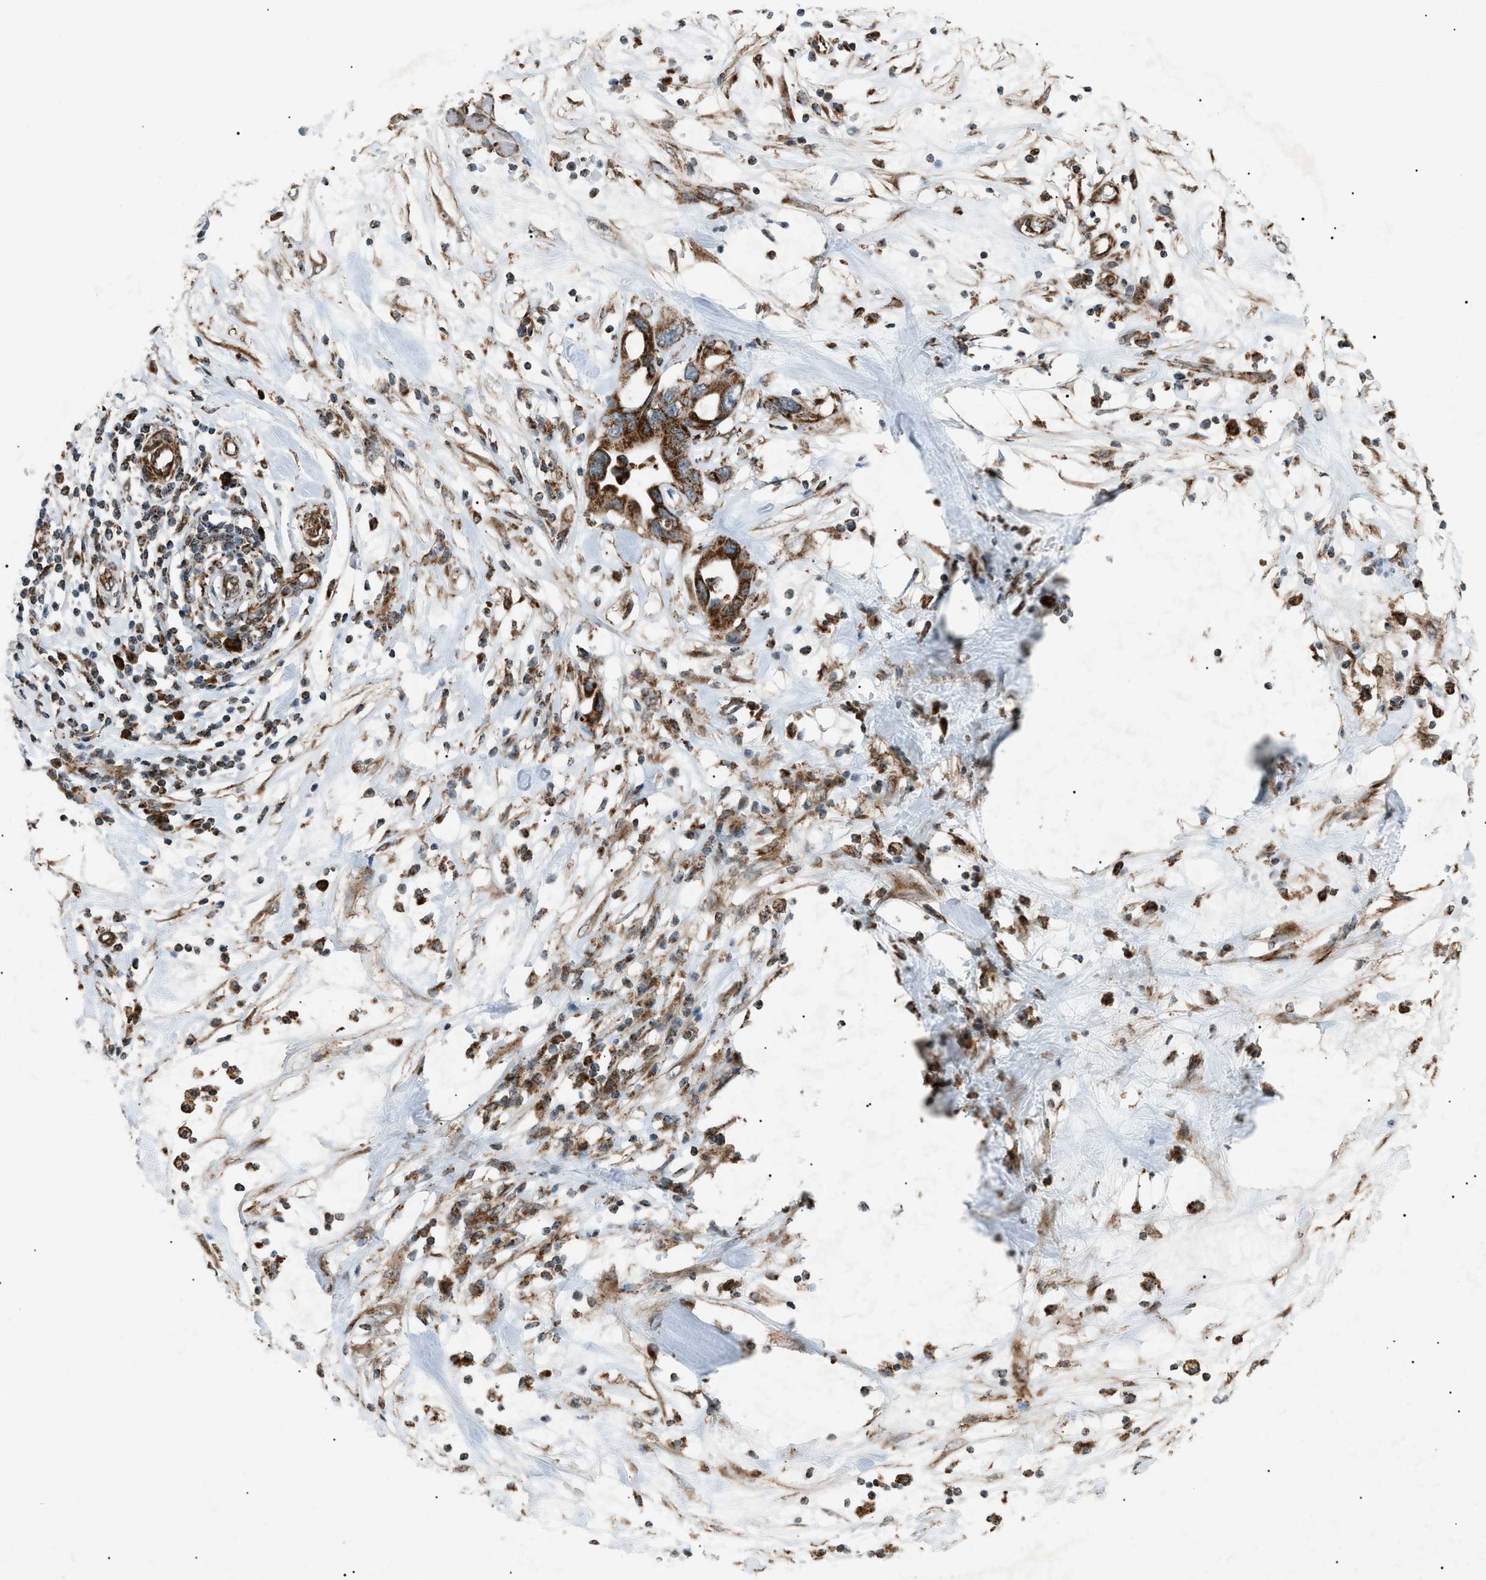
{"staining": {"intensity": "strong", "quantity": ">75%", "location": "cytoplasmic/membranous"}, "tissue": "pancreatic cancer", "cell_type": "Tumor cells", "image_type": "cancer", "snomed": [{"axis": "morphology", "description": "Adenocarcinoma, NOS"}, {"axis": "topography", "description": "Pancreas"}], "caption": "Pancreatic cancer (adenocarcinoma) tissue demonstrates strong cytoplasmic/membranous staining in about >75% of tumor cells, visualized by immunohistochemistry.", "gene": "C1GALT1C1", "patient": {"sex": "female", "age": 57}}